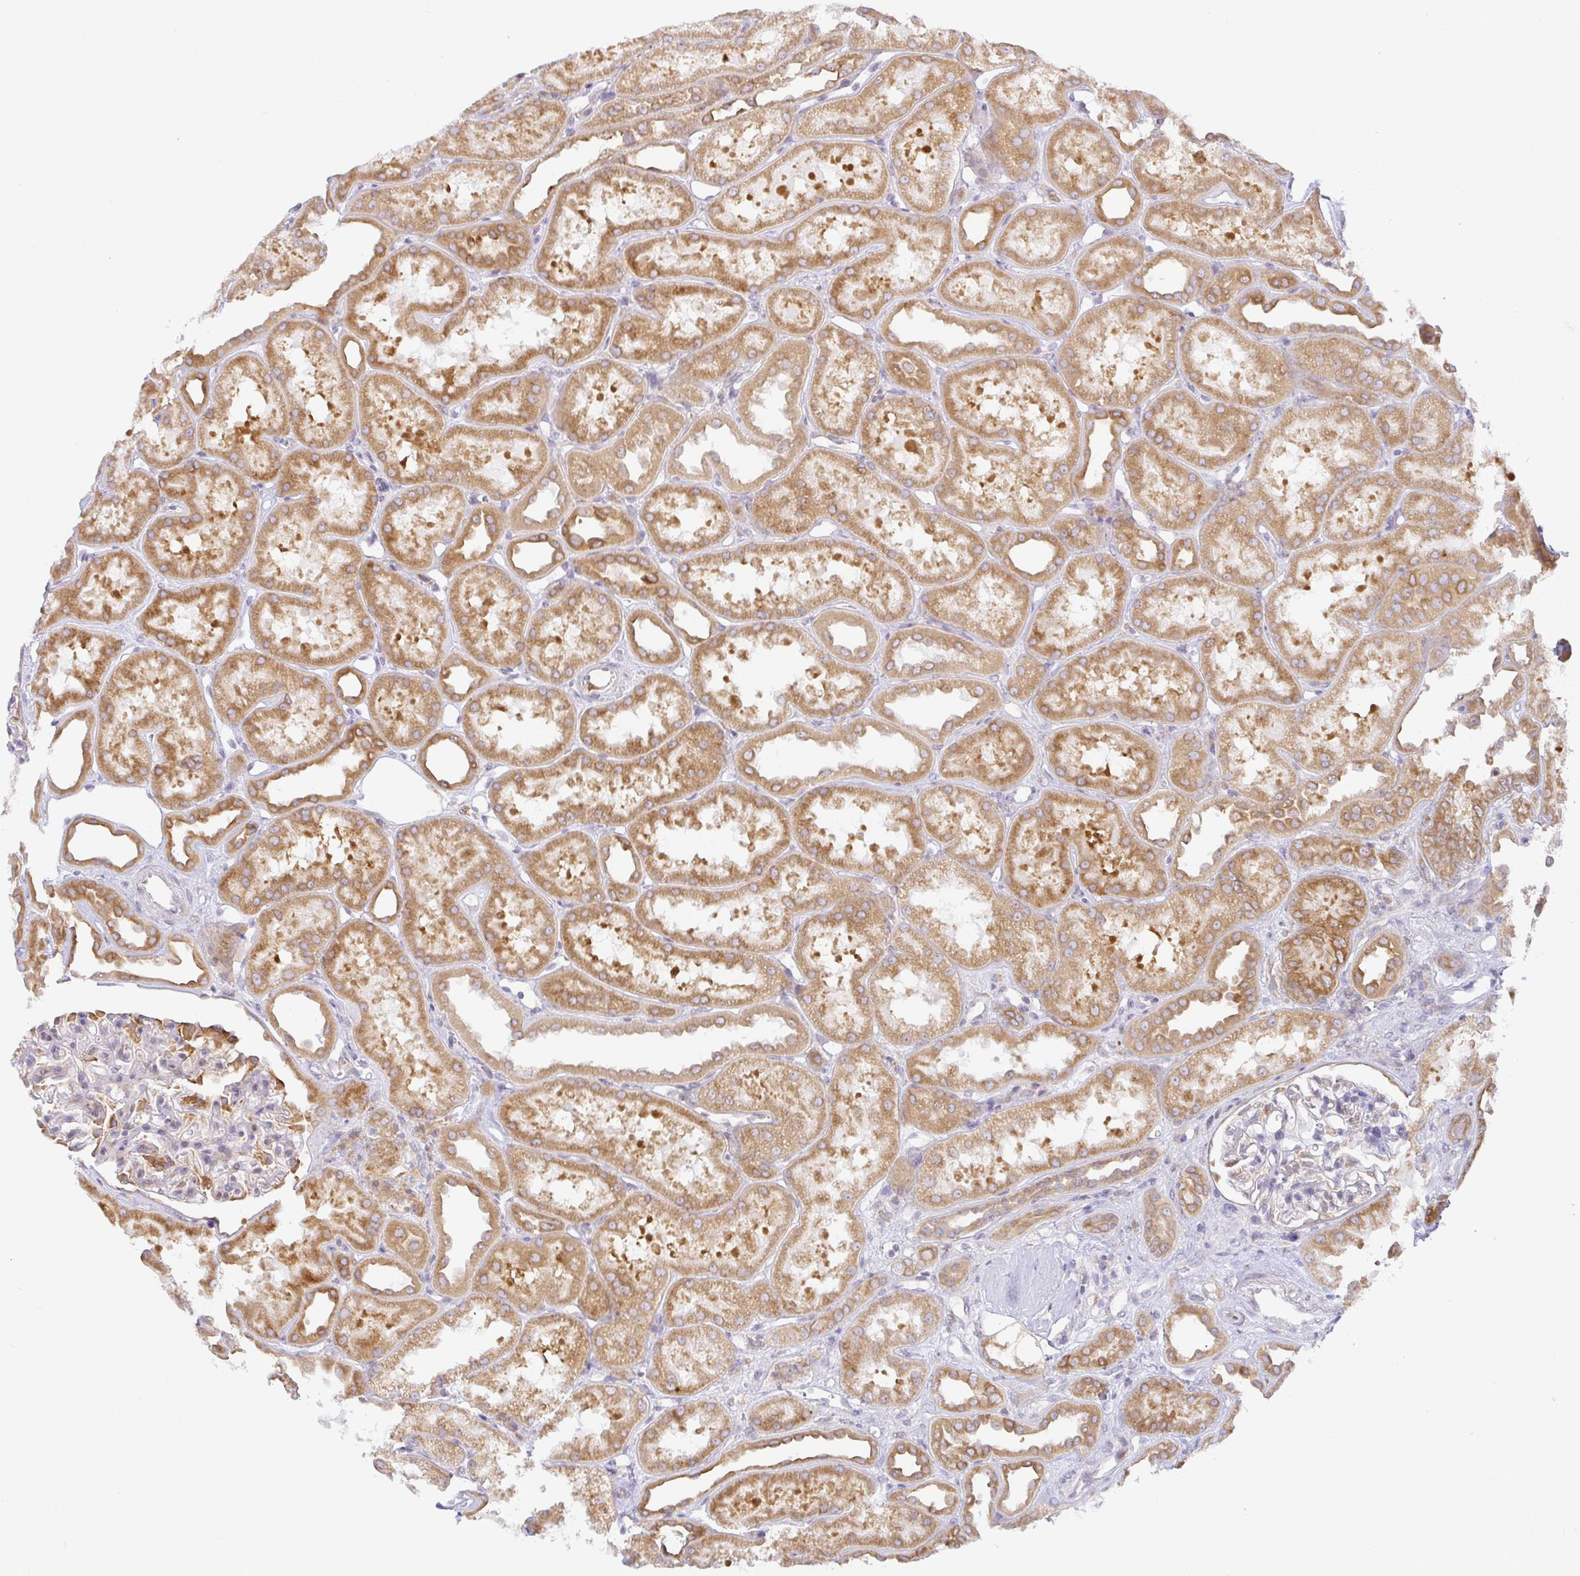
{"staining": {"intensity": "moderate", "quantity": "<25%", "location": "cytoplasmic/membranous"}, "tissue": "kidney", "cell_type": "Cells in glomeruli", "image_type": "normal", "snomed": [{"axis": "morphology", "description": "Normal tissue, NOS"}, {"axis": "topography", "description": "Kidney"}], "caption": "Protein staining of normal kidney reveals moderate cytoplasmic/membranous staining in about <25% of cells in glomeruli. The staining is performed using DAB brown chromogen to label protein expression. The nuclei are counter-stained blue using hematoxylin.", "gene": "DERL2", "patient": {"sex": "male", "age": 61}}